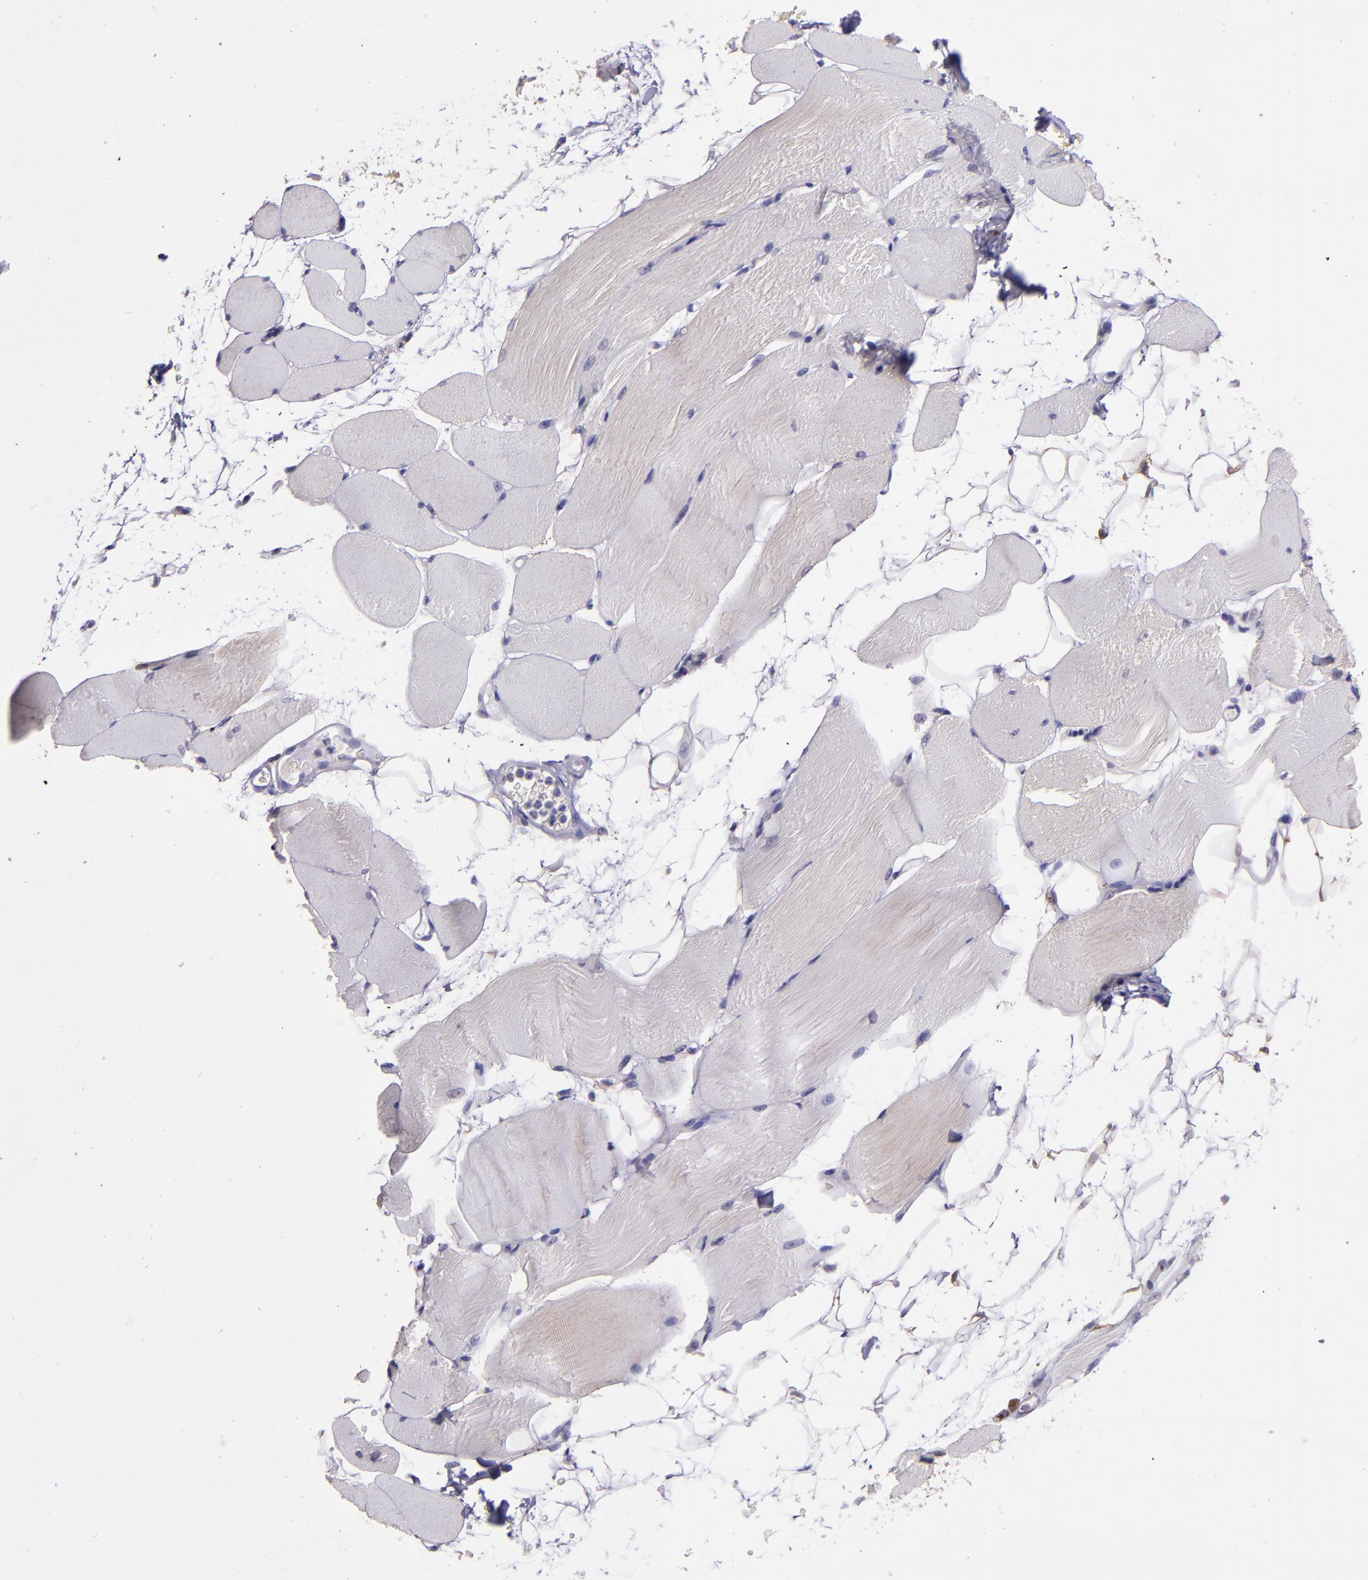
{"staining": {"intensity": "negative", "quantity": "none", "location": "none"}, "tissue": "skeletal muscle", "cell_type": "Myocytes", "image_type": "normal", "snomed": [{"axis": "morphology", "description": "Normal tissue, NOS"}, {"axis": "topography", "description": "Skeletal muscle"}, {"axis": "topography", "description": "Parathyroid gland"}], "caption": "A high-resolution image shows immunohistochemistry staining of normal skeletal muscle, which shows no significant positivity in myocytes.", "gene": "PAPPA", "patient": {"sex": "female", "age": 37}}